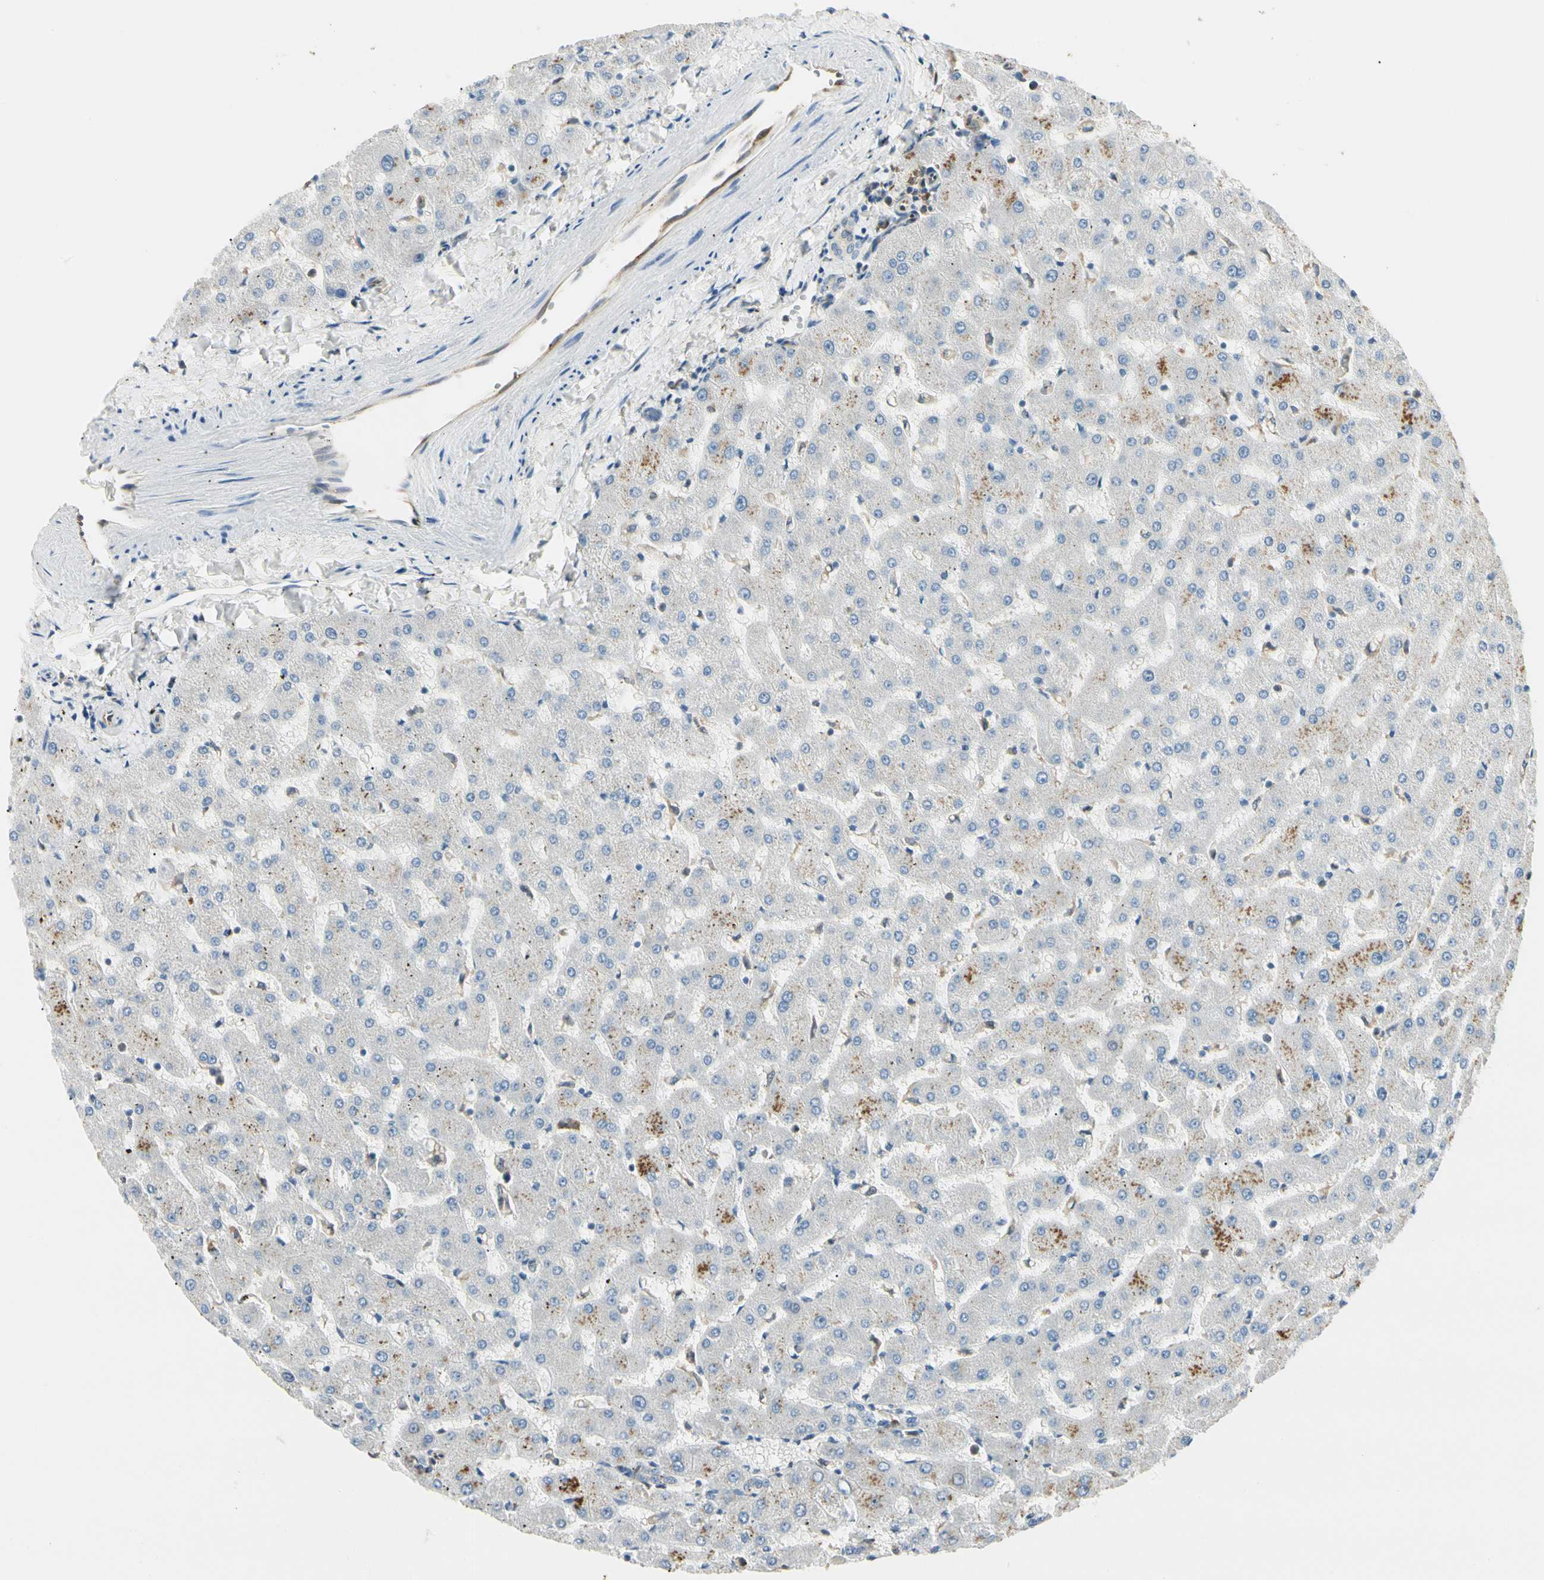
{"staining": {"intensity": "negative", "quantity": "none", "location": "none"}, "tissue": "liver", "cell_type": "Cholangiocytes", "image_type": "normal", "snomed": [{"axis": "morphology", "description": "Normal tissue, NOS"}, {"axis": "topography", "description": "Liver"}], "caption": "High magnification brightfield microscopy of normal liver stained with DAB (brown) and counterstained with hematoxylin (blue): cholangiocytes show no significant positivity. The staining was performed using DAB to visualize the protein expression in brown, while the nuclei were stained in blue with hematoxylin (Magnification: 20x).", "gene": "LPCAT2", "patient": {"sex": "female", "age": 63}}